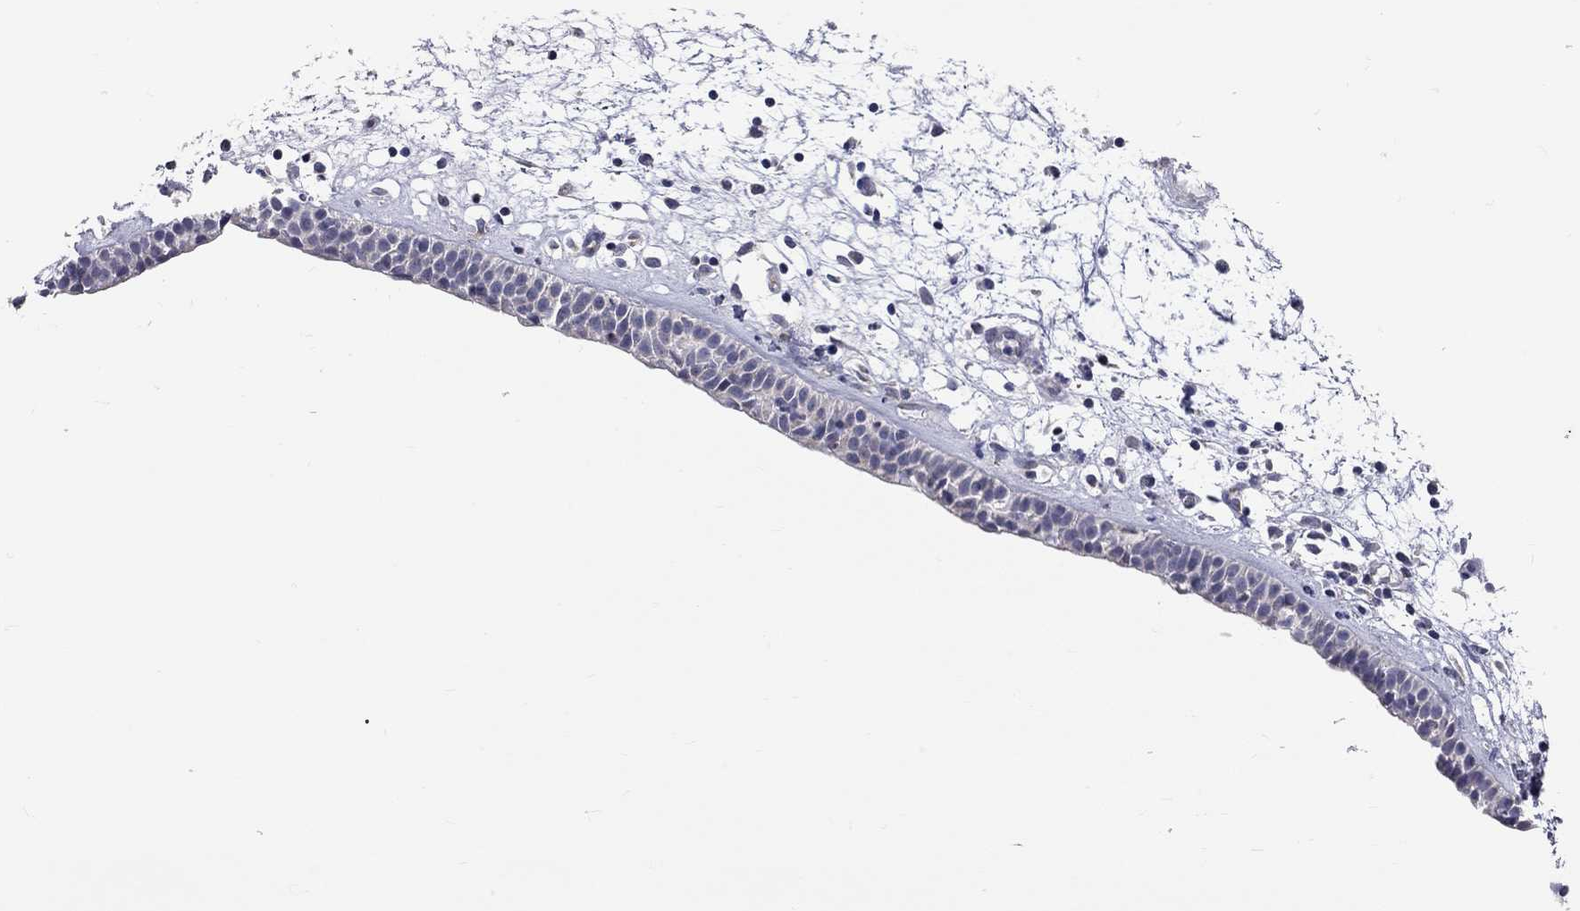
{"staining": {"intensity": "negative", "quantity": "none", "location": "none"}, "tissue": "nasopharynx", "cell_type": "Respiratory epithelial cells", "image_type": "normal", "snomed": [{"axis": "morphology", "description": "Normal tissue, NOS"}, {"axis": "morphology", "description": "Polyp, NOS"}, {"axis": "topography", "description": "Nasopharynx"}], "caption": "The histopathology image shows no staining of respiratory epithelial cells in benign nasopharynx.", "gene": "OPRK1", "patient": {"sex": "female", "age": 56}}